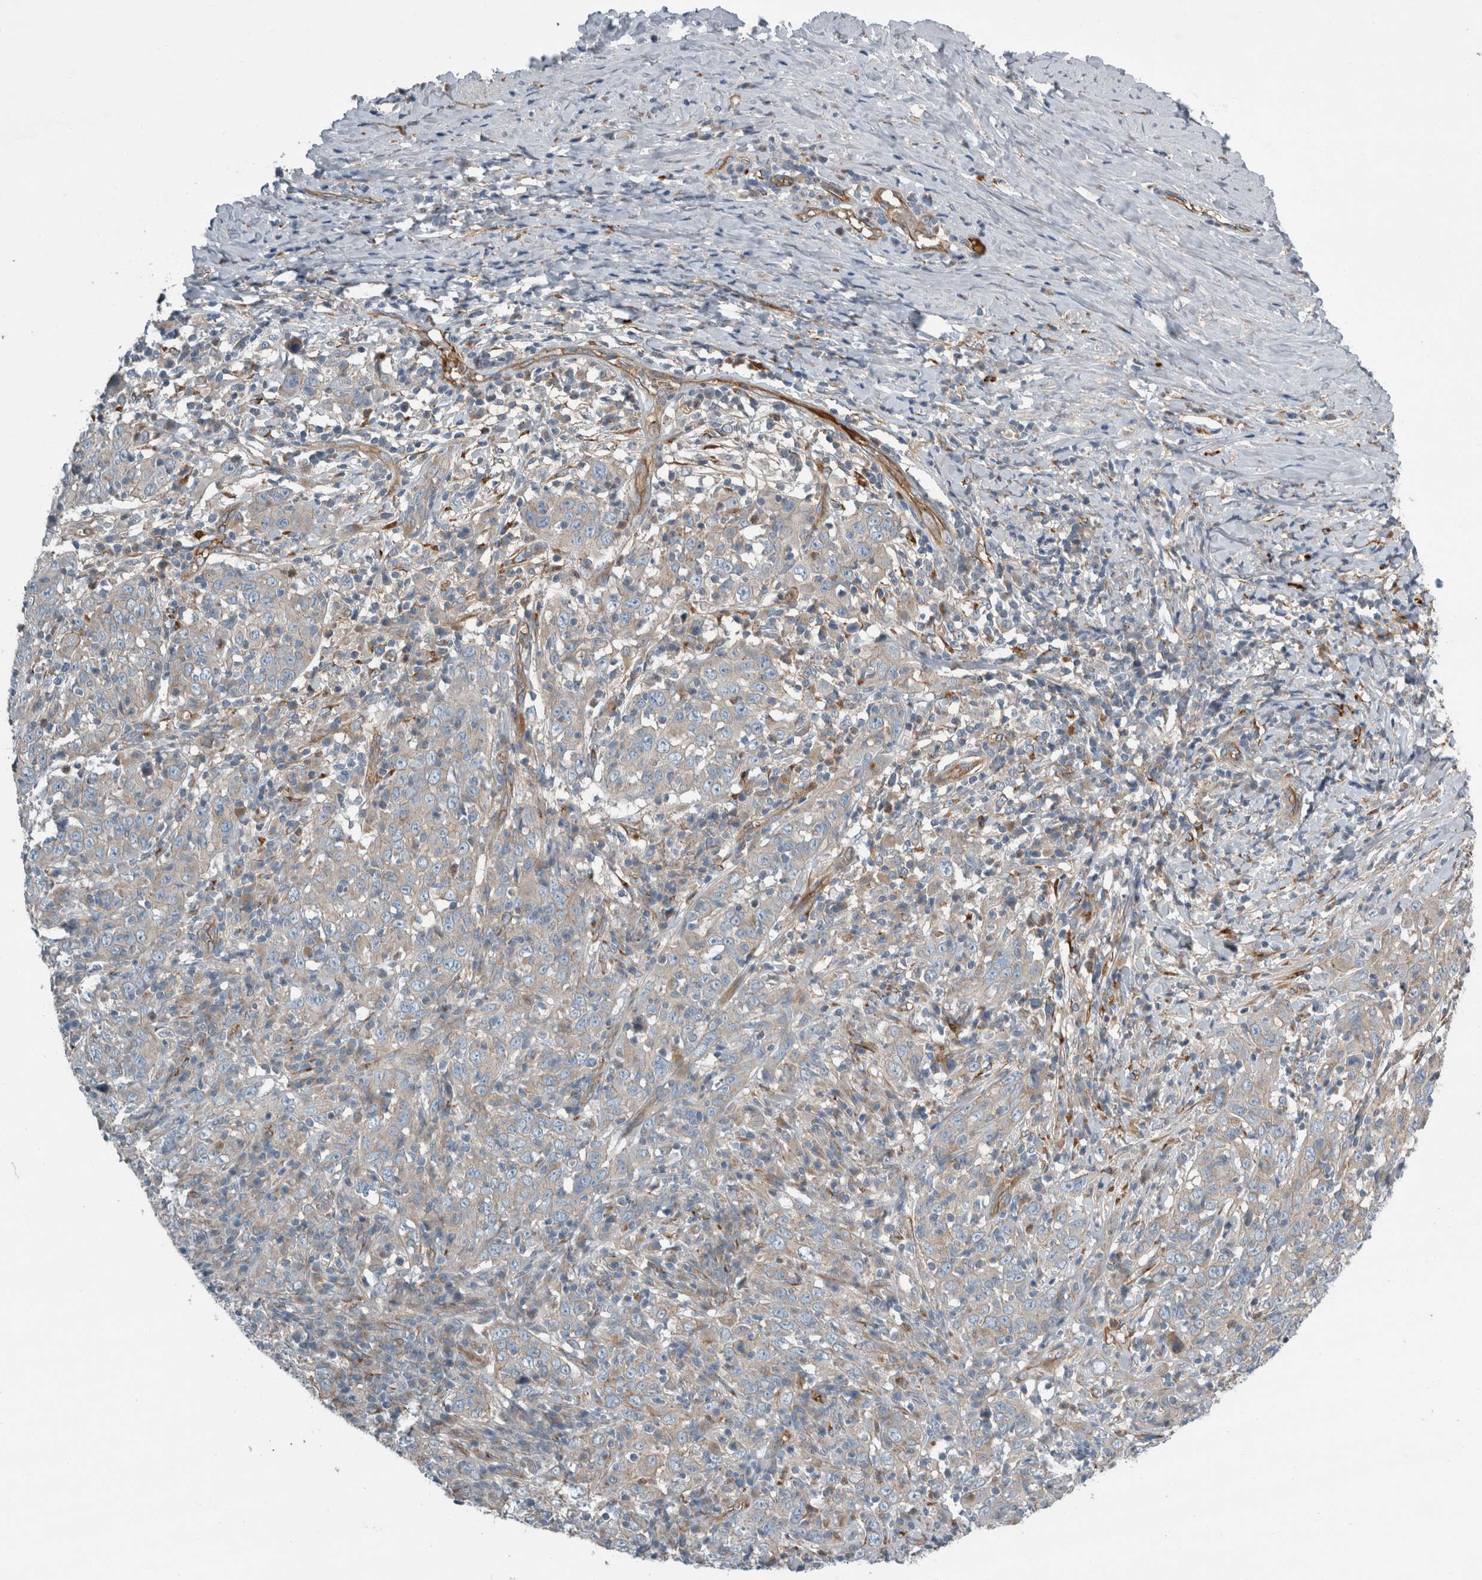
{"staining": {"intensity": "weak", "quantity": "25%-75%", "location": "cytoplasmic/membranous"}, "tissue": "cervical cancer", "cell_type": "Tumor cells", "image_type": "cancer", "snomed": [{"axis": "morphology", "description": "Squamous cell carcinoma, NOS"}, {"axis": "topography", "description": "Cervix"}], "caption": "There is low levels of weak cytoplasmic/membranous positivity in tumor cells of cervical squamous cell carcinoma, as demonstrated by immunohistochemical staining (brown color).", "gene": "GLT8D2", "patient": {"sex": "female", "age": 46}}